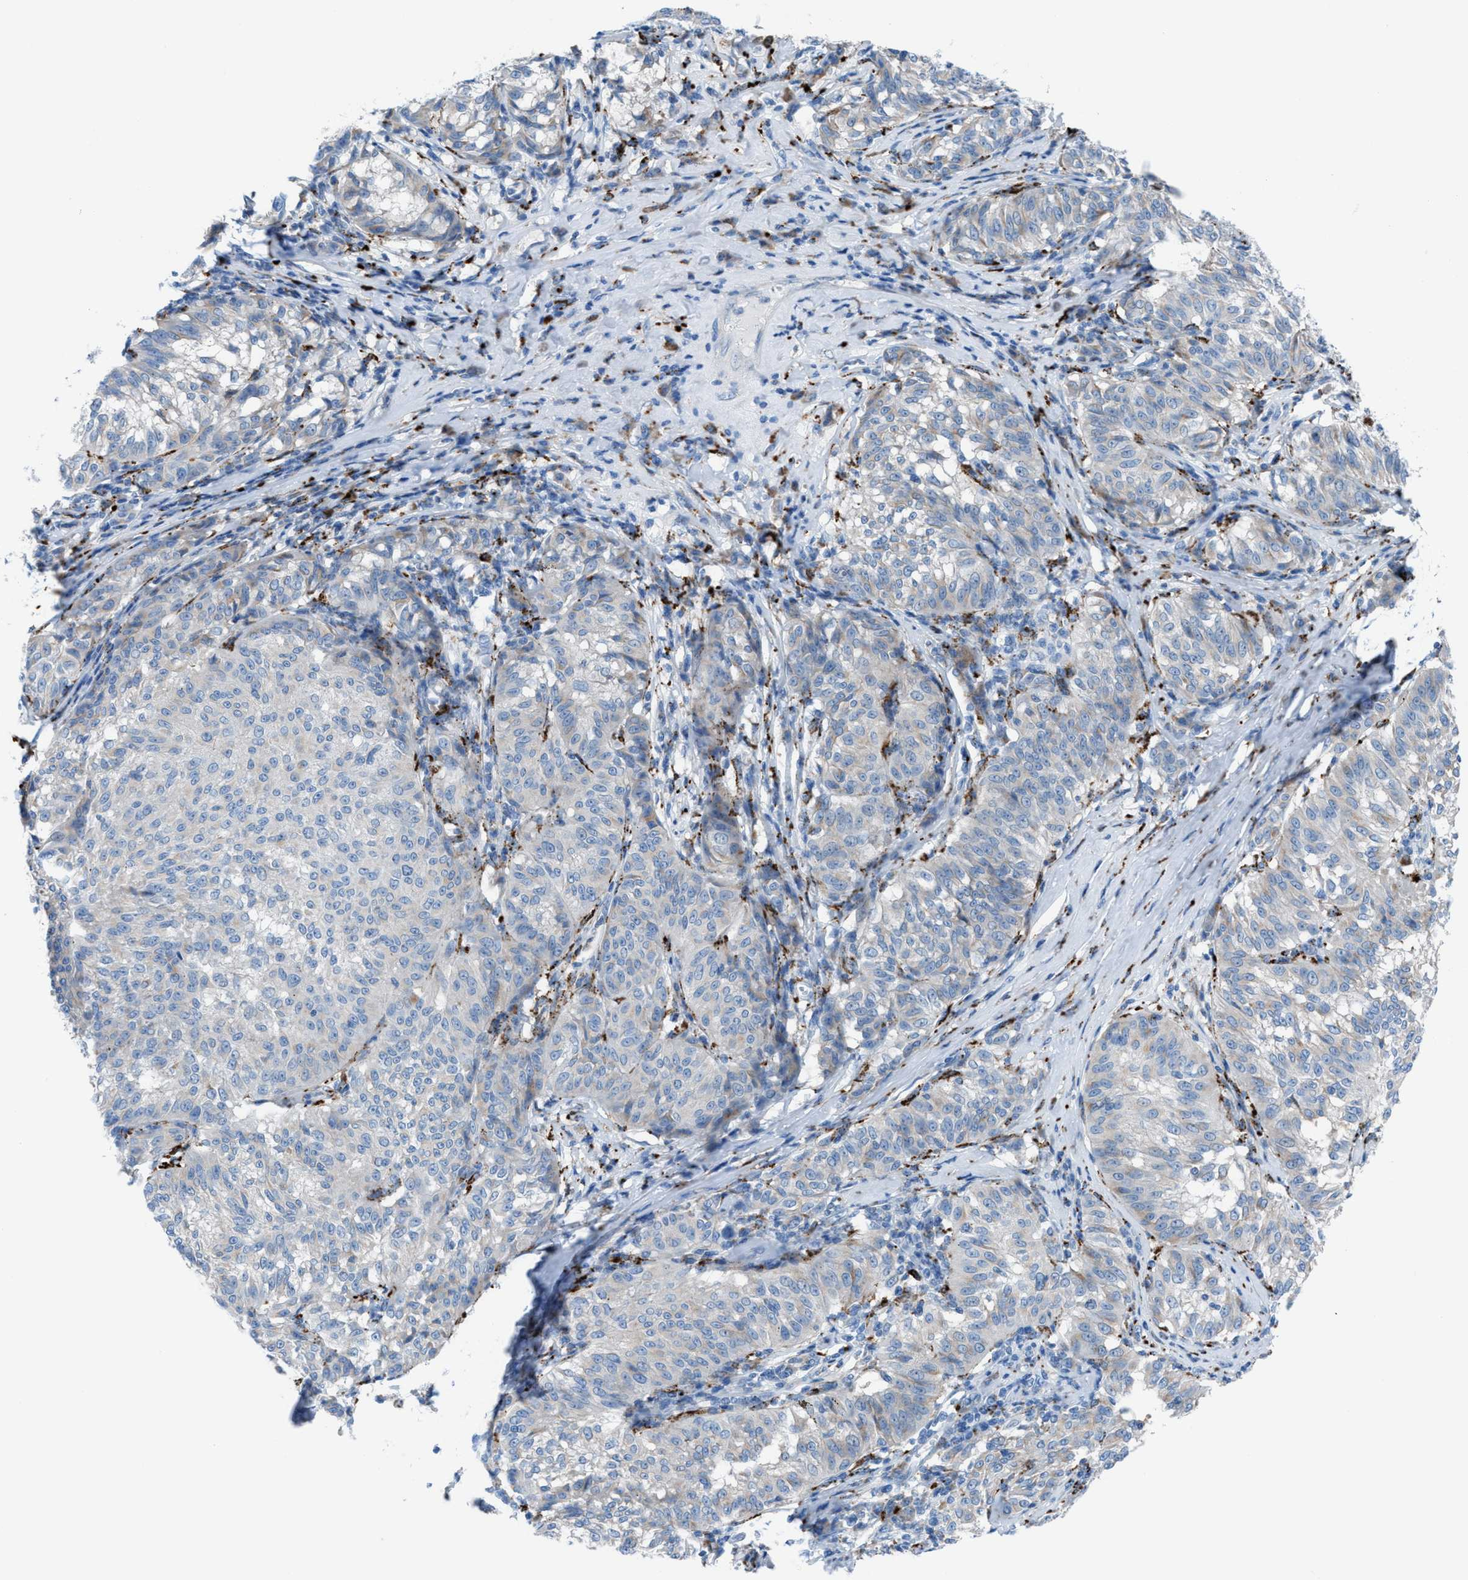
{"staining": {"intensity": "negative", "quantity": "none", "location": "none"}, "tissue": "melanoma", "cell_type": "Tumor cells", "image_type": "cancer", "snomed": [{"axis": "morphology", "description": "Malignant melanoma, NOS"}, {"axis": "topography", "description": "Skin"}], "caption": "High power microscopy histopathology image of an IHC micrograph of malignant melanoma, revealing no significant expression in tumor cells.", "gene": "CD1B", "patient": {"sex": "female", "age": 72}}